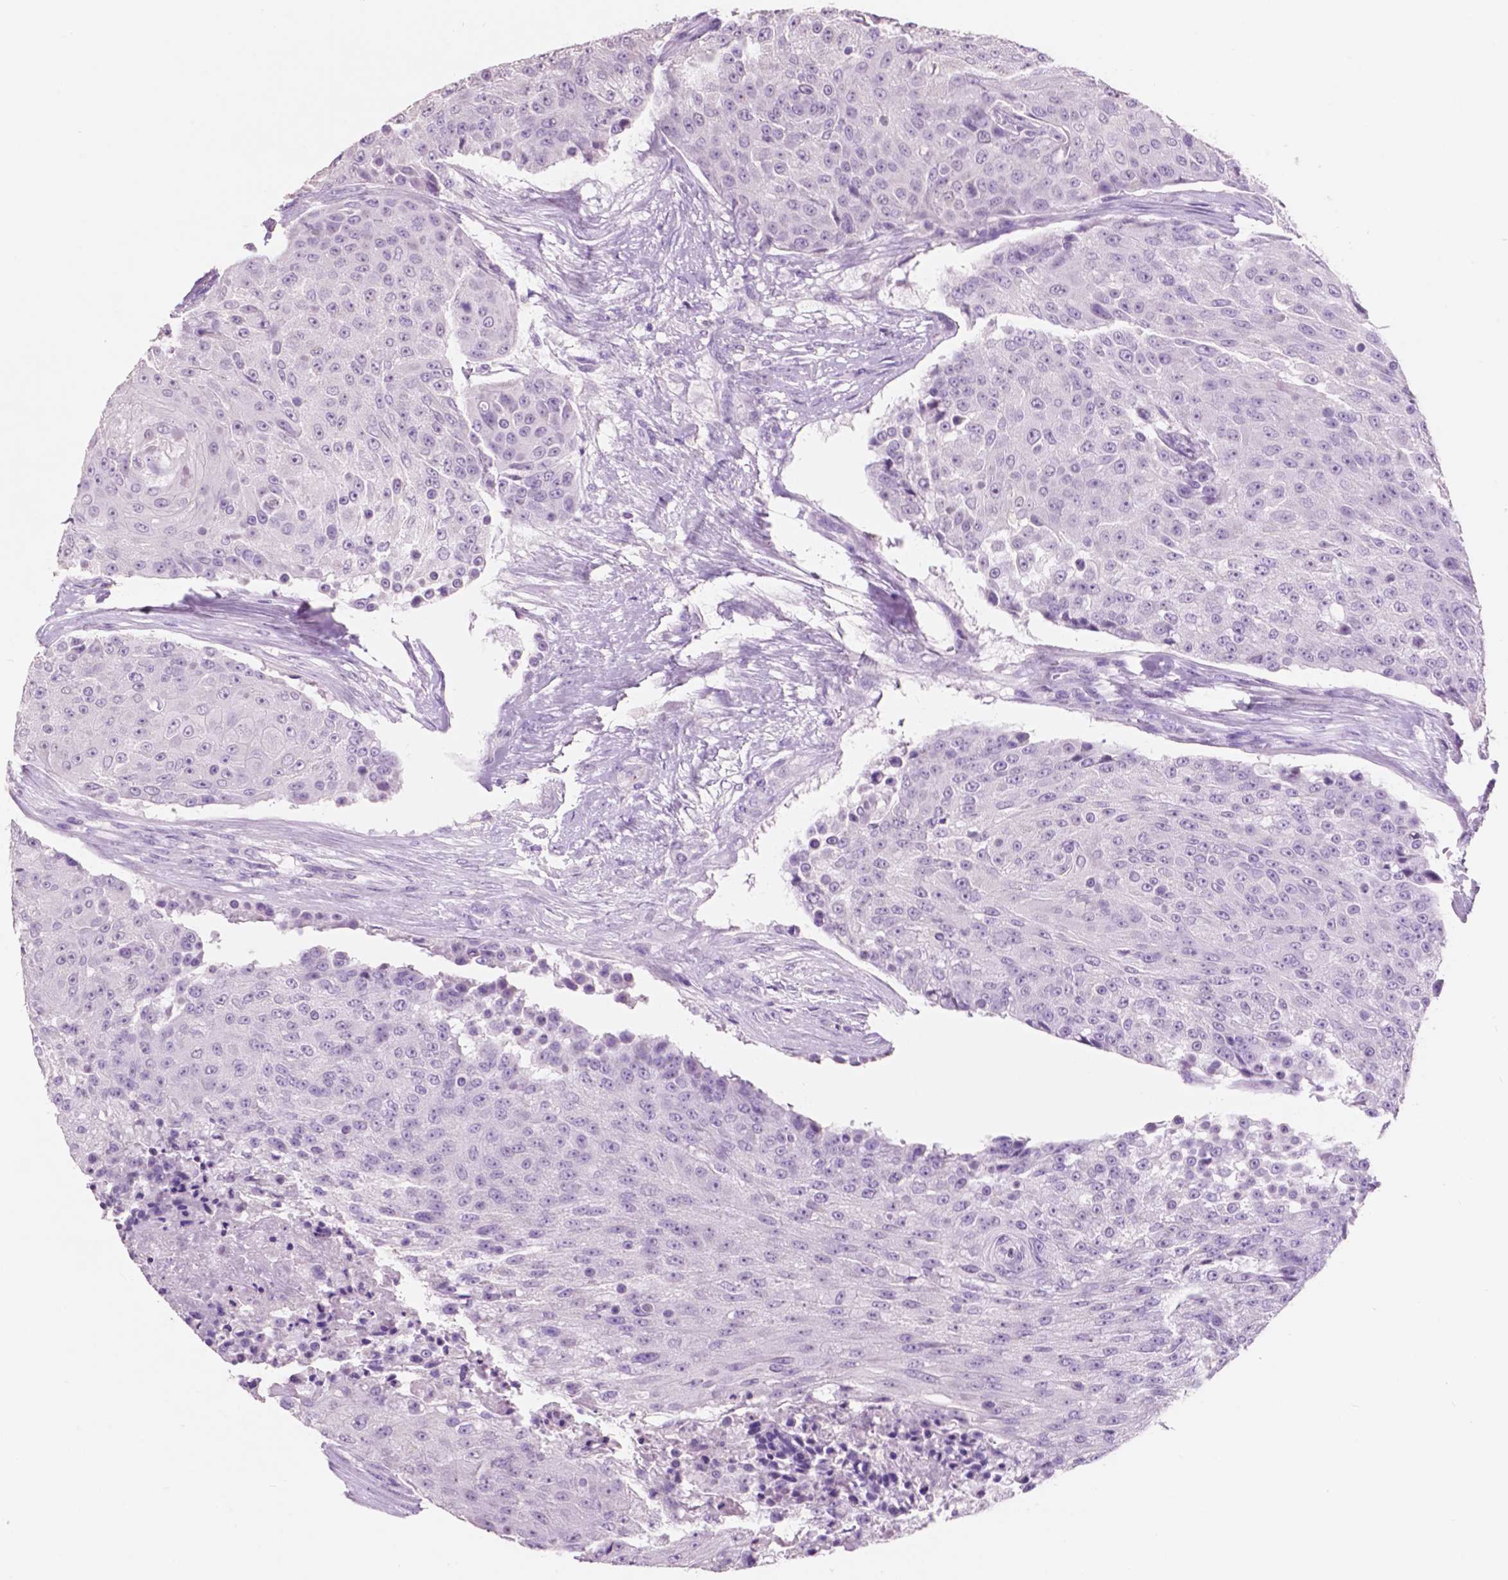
{"staining": {"intensity": "negative", "quantity": "none", "location": "none"}, "tissue": "urothelial cancer", "cell_type": "Tumor cells", "image_type": "cancer", "snomed": [{"axis": "morphology", "description": "Urothelial carcinoma, High grade"}, {"axis": "topography", "description": "Urinary bladder"}], "caption": "Immunohistochemistry of urothelial carcinoma (high-grade) demonstrates no staining in tumor cells.", "gene": "IDO1", "patient": {"sex": "female", "age": 63}}